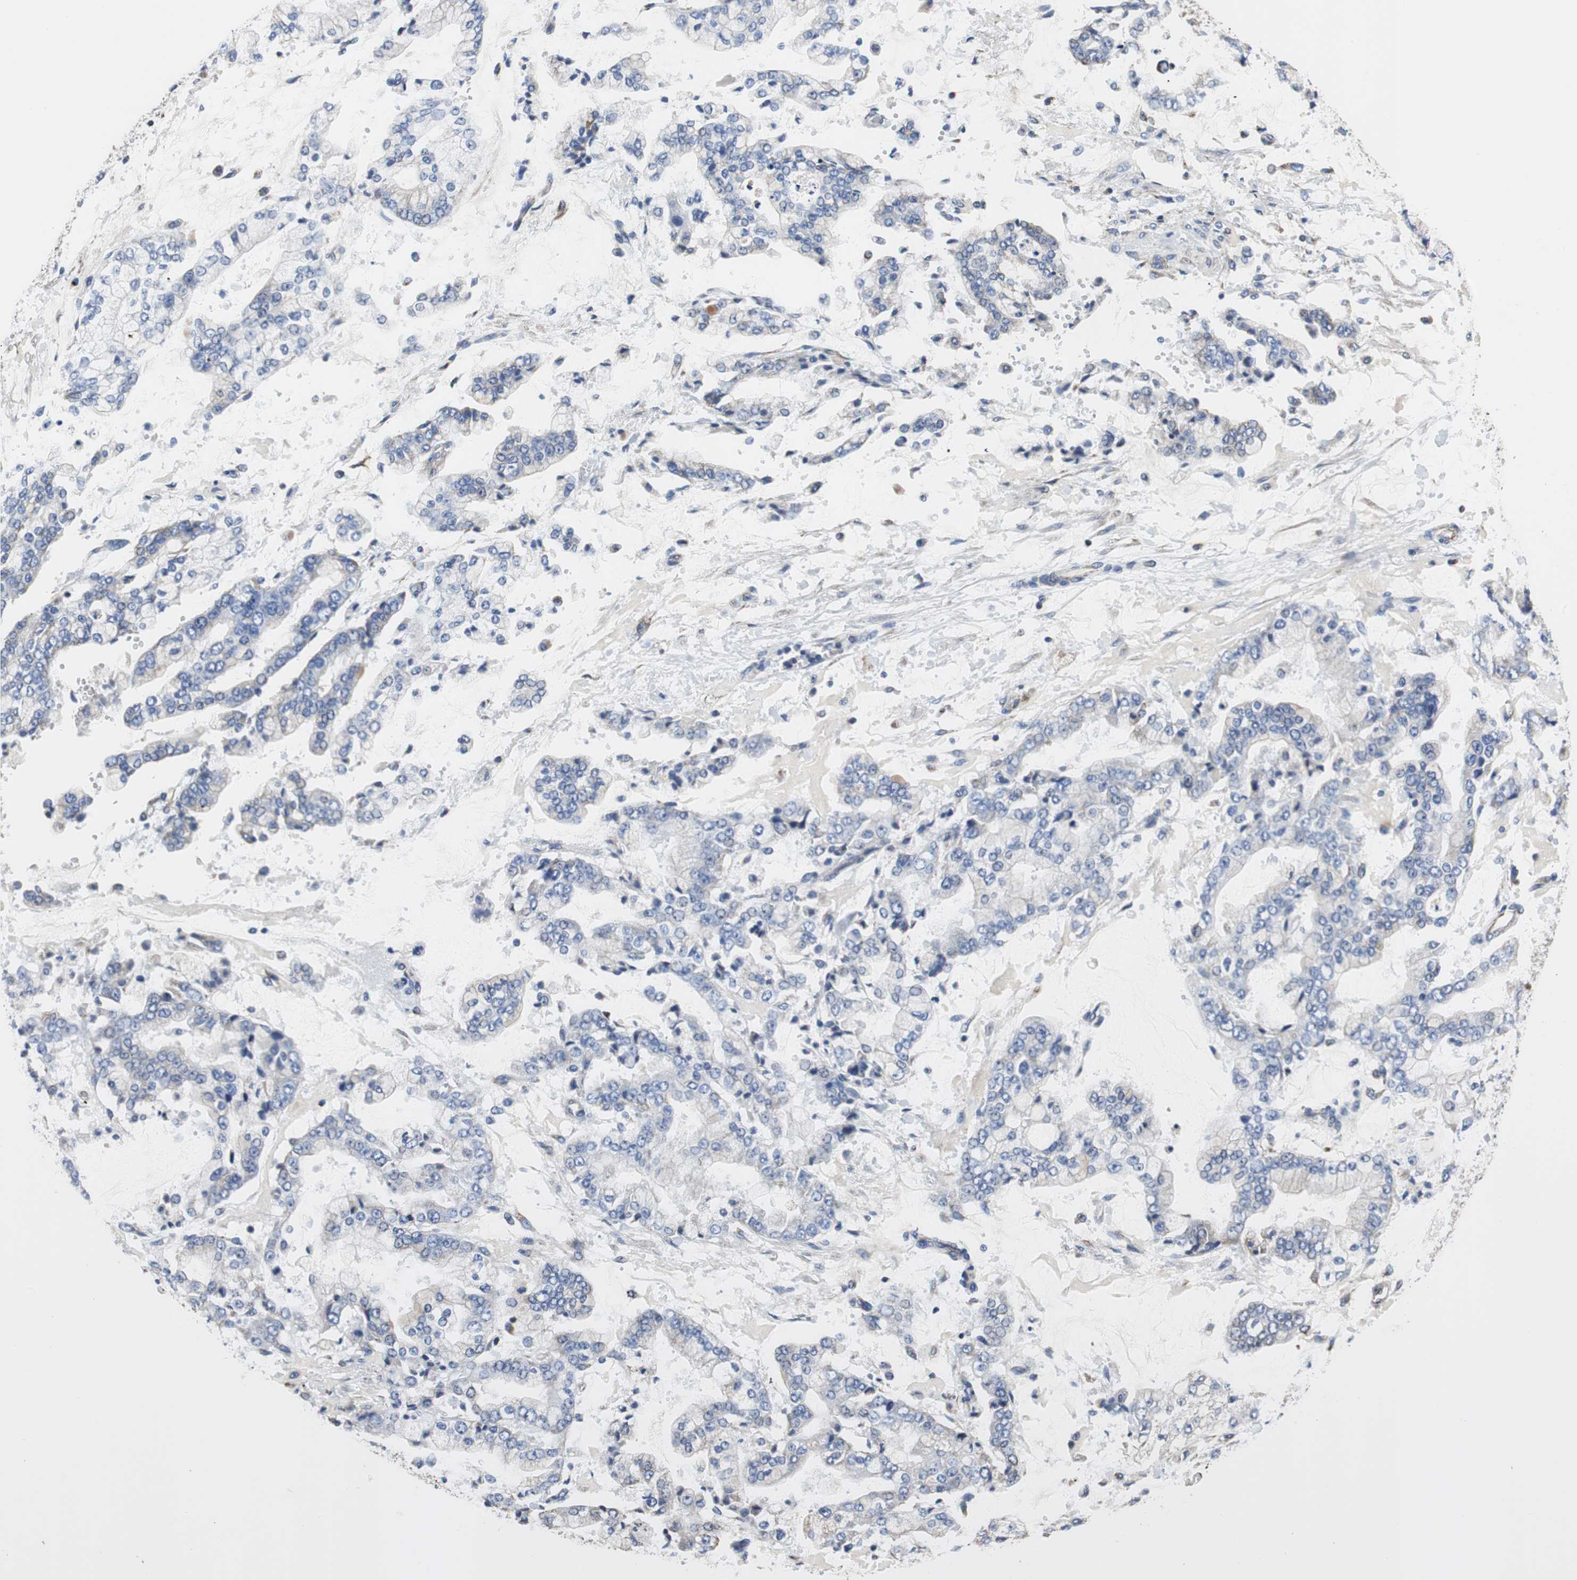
{"staining": {"intensity": "negative", "quantity": "none", "location": "none"}, "tissue": "stomach cancer", "cell_type": "Tumor cells", "image_type": "cancer", "snomed": [{"axis": "morphology", "description": "Adenocarcinoma, NOS"}, {"axis": "topography", "description": "Stomach"}], "caption": "This is an IHC micrograph of human adenocarcinoma (stomach). There is no positivity in tumor cells.", "gene": "PCK1", "patient": {"sex": "male", "age": 76}}